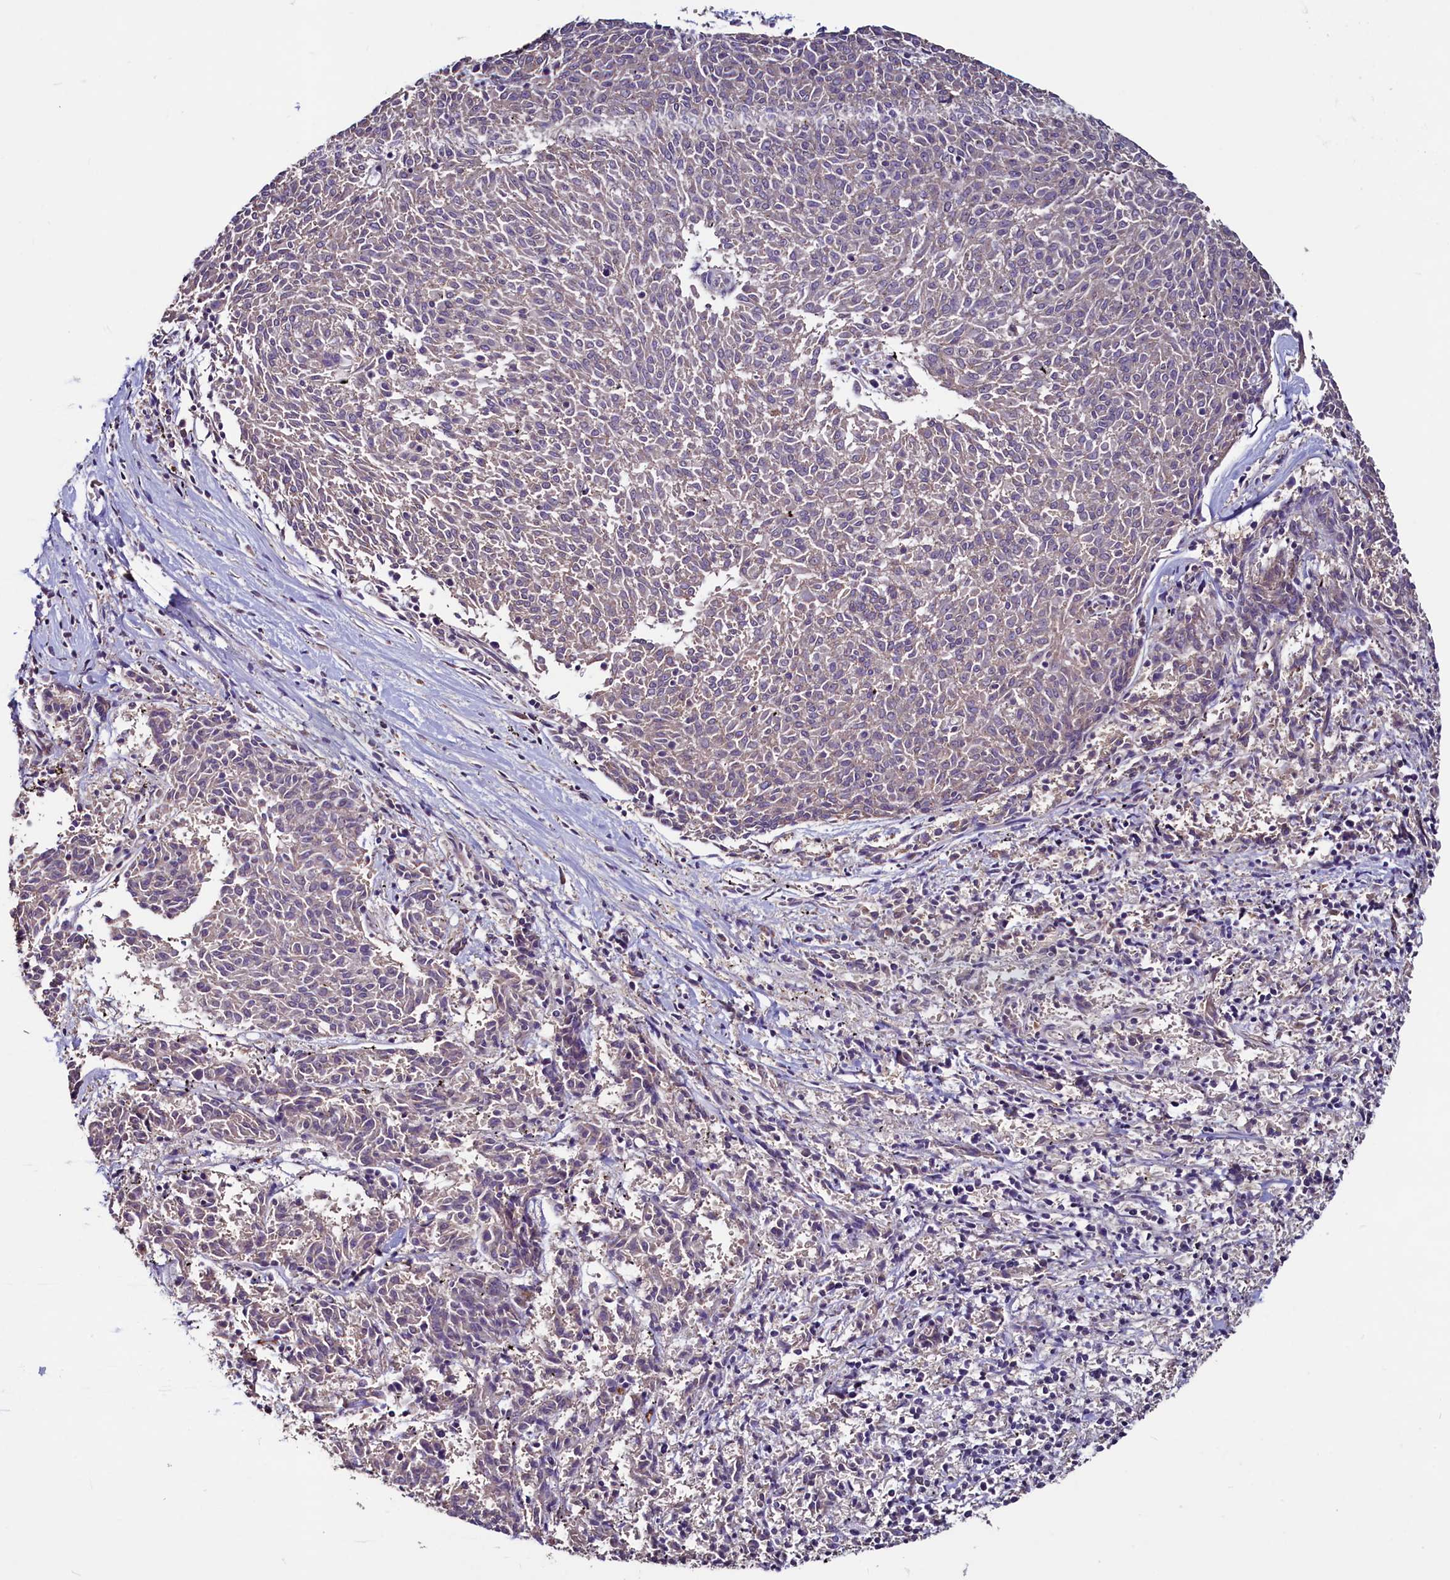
{"staining": {"intensity": "weak", "quantity": "25%-75%", "location": "cytoplasmic/membranous"}, "tissue": "melanoma", "cell_type": "Tumor cells", "image_type": "cancer", "snomed": [{"axis": "morphology", "description": "Malignant melanoma, NOS"}, {"axis": "topography", "description": "Skin"}], "caption": "Weak cytoplasmic/membranous staining is appreciated in about 25%-75% of tumor cells in melanoma.", "gene": "PALM", "patient": {"sex": "female", "age": 72}}